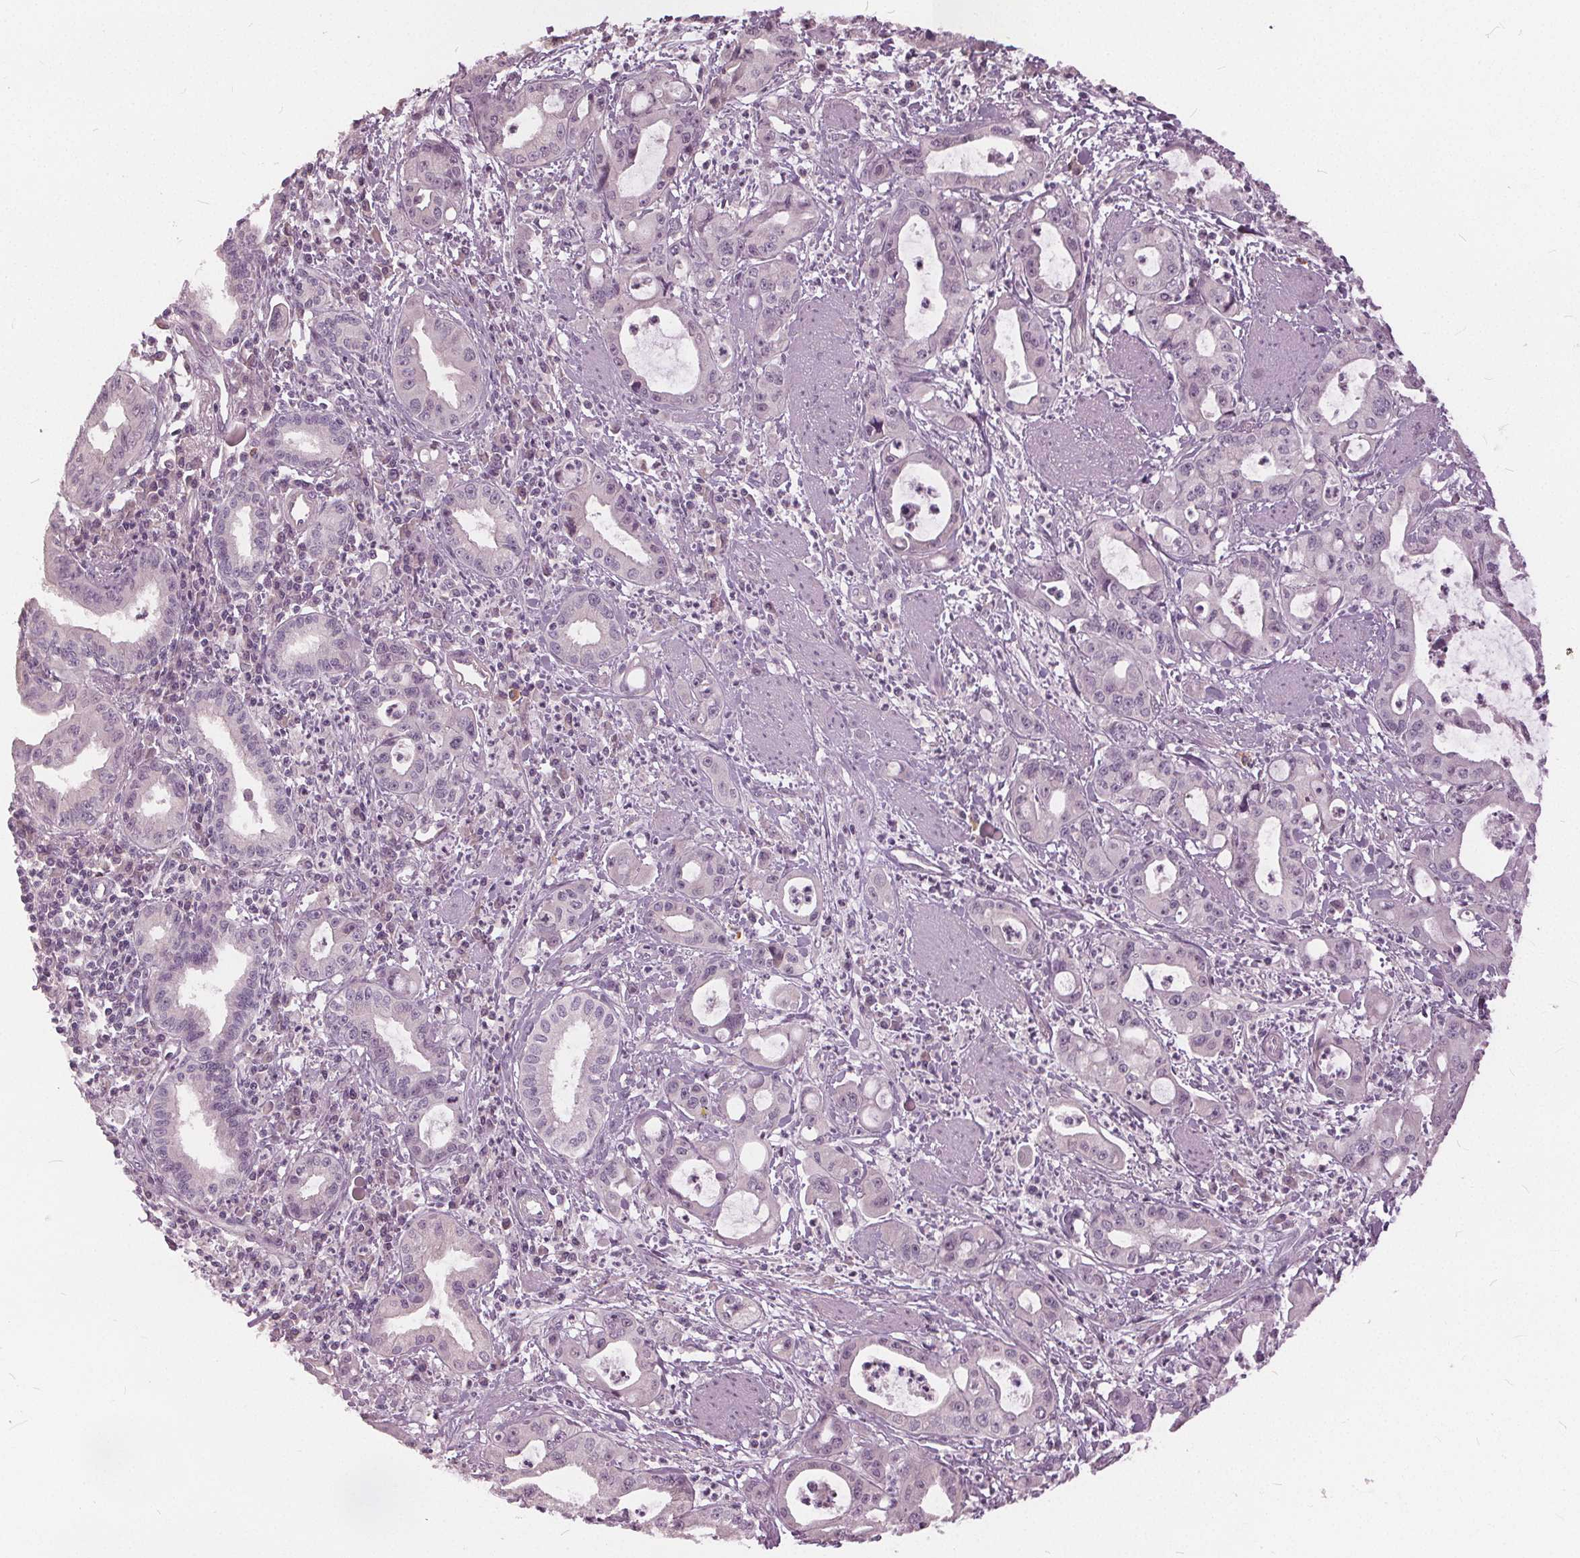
{"staining": {"intensity": "negative", "quantity": "none", "location": "none"}, "tissue": "pancreatic cancer", "cell_type": "Tumor cells", "image_type": "cancer", "snomed": [{"axis": "morphology", "description": "Adenocarcinoma, NOS"}, {"axis": "topography", "description": "Pancreas"}], "caption": "The image displays no significant expression in tumor cells of adenocarcinoma (pancreatic).", "gene": "KLK13", "patient": {"sex": "male", "age": 72}}